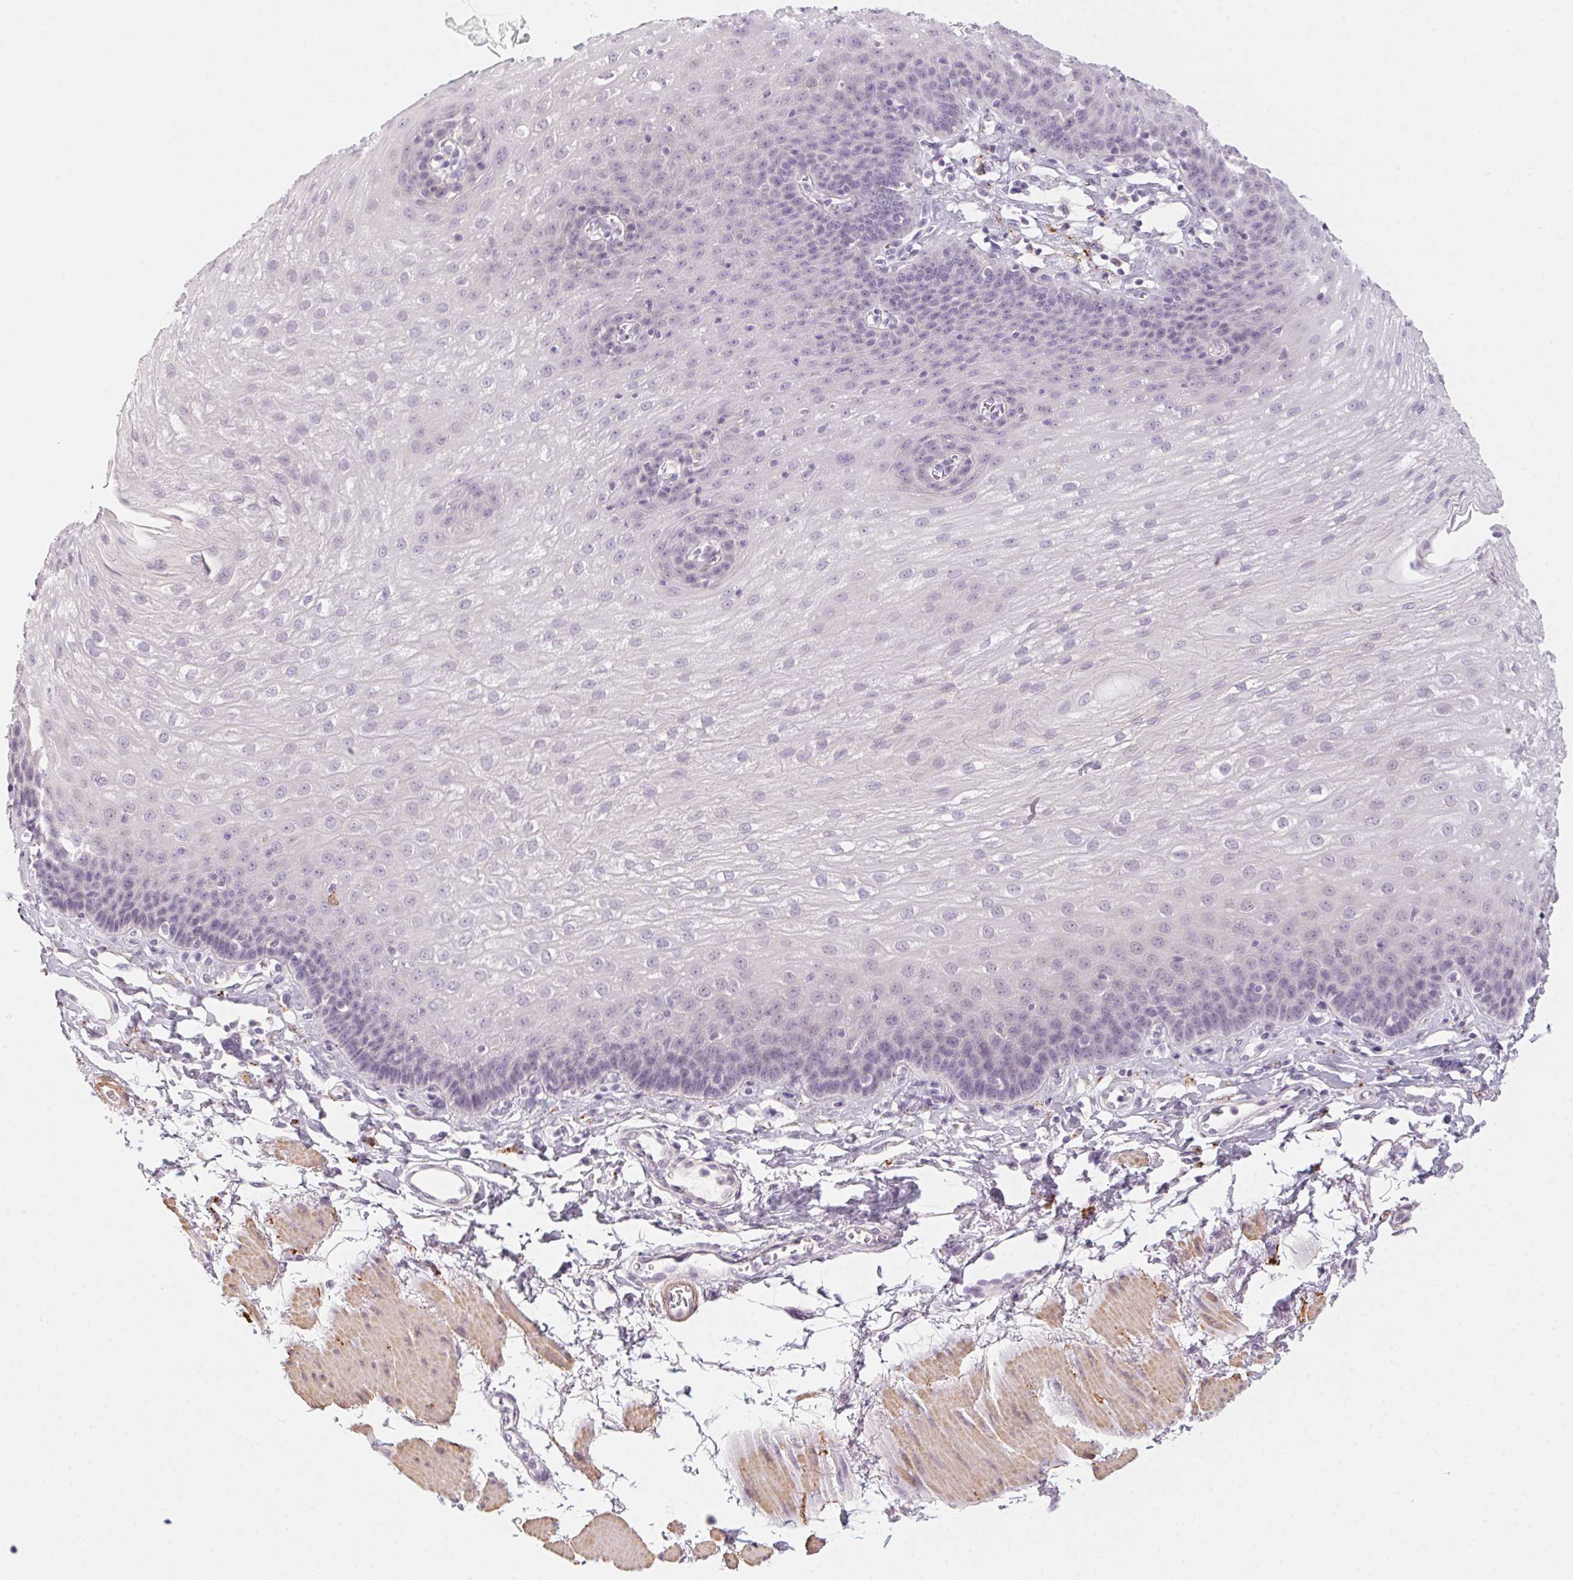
{"staining": {"intensity": "negative", "quantity": "none", "location": "none"}, "tissue": "esophagus", "cell_type": "Squamous epithelial cells", "image_type": "normal", "snomed": [{"axis": "morphology", "description": "Normal tissue, NOS"}, {"axis": "topography", "description": "Esophagus"}], "caption": "High power microscopy micrograph of an immunohistochemistry photomicrograph of unremarkable esophagus, revealing no significant positivity in squamous epithelial cells.", "gene": "PRPH", "patient": {"sex": "female", "age": 81}}